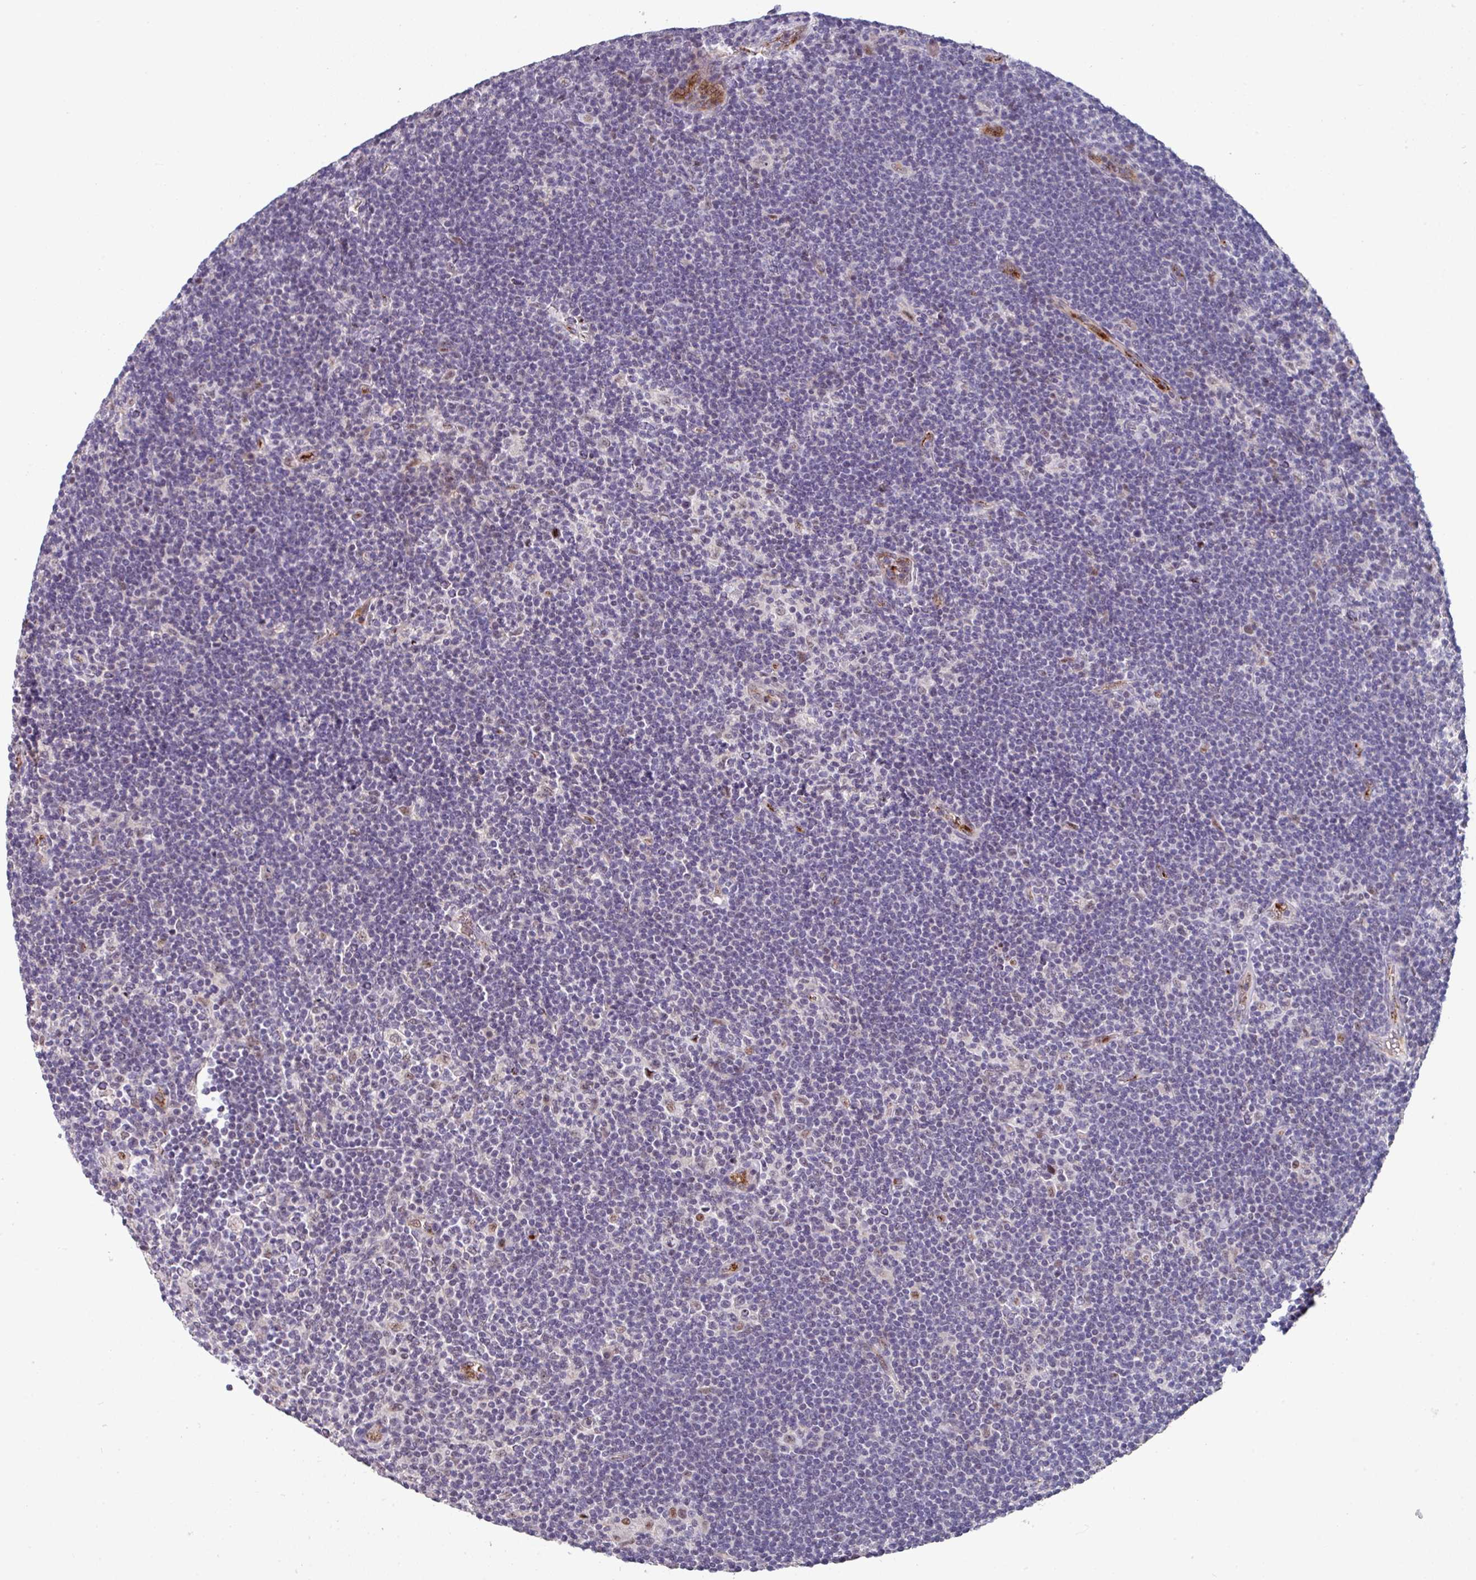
{"staining": {"intensity": "moderate", "quantity": "<25%", "location": "nuclear"}, "tissue": "lymphoma", "cell_type": "Tumor cells", "image_type": "cancer", "snomed": [{"axis": "morphology", "description": "Hodgkin's disease, NOS"}, {"axis": "topography", "description": "Lymph node"}], "caption": "The immunohistochemical stain highlights moderate nuclear staining in tumor cells of lymphoma tissue. Using DAB (3,3'-diaminobenzidine) (brown) and hematoxylin (blue) stains, captured at high magnification using brightfield microscopy.", "gene": "SIDT2", "patient": {"sex": "female", "age": 57}}